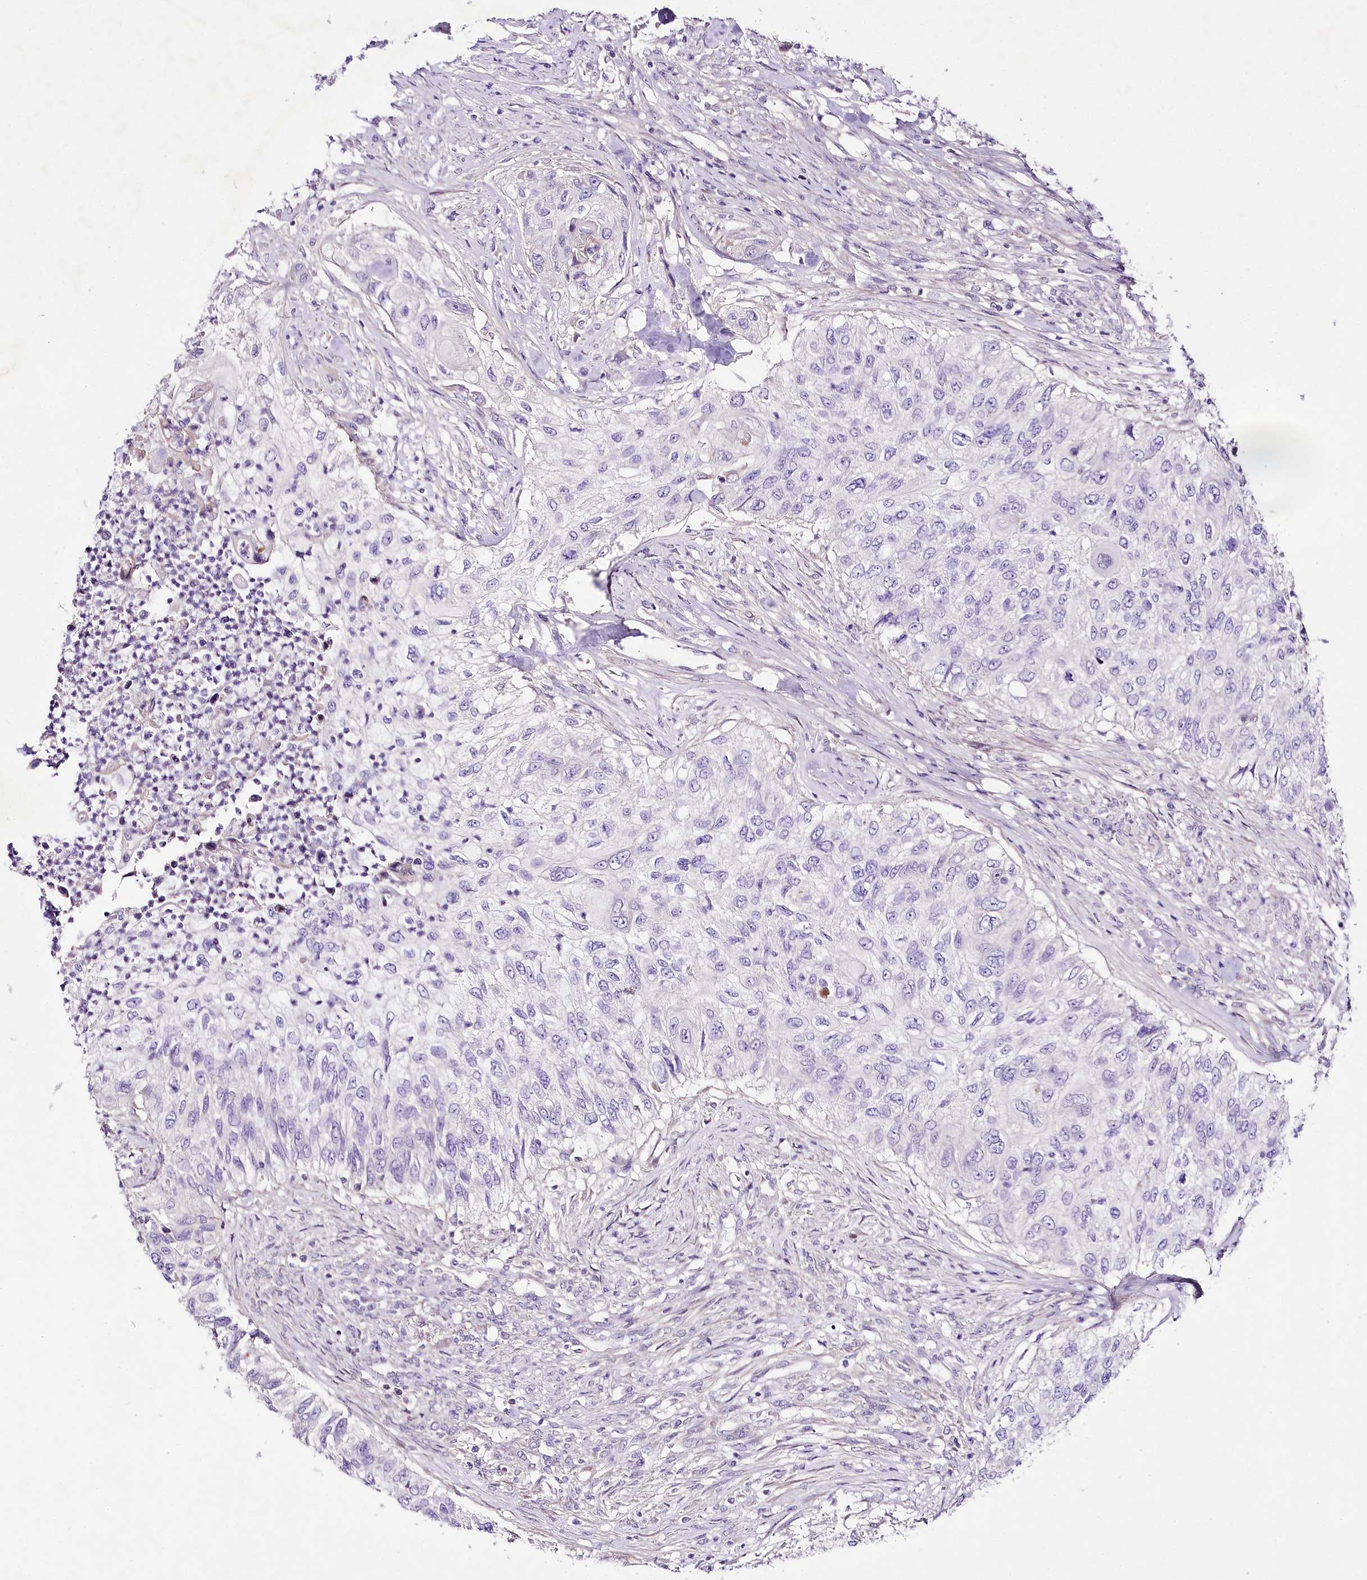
{"staining": {"intensity": "negative", "quantity": "none", "location": "none"}, "tissue": "urothelial cancer", "cell_type": "Tumor cells", "image_type": "cancer", "snomed": [{"axis": "morphology", "description": "Urothelial carcinoma, High grade"}, {"axis": "topography", "description": "Urinary bladder"}], "caption": "Tumor cells are negative for brown protein staining in urothelial cancer. (Stains: DAB immunohistochemistry with hematoxylin counter stain, Microscopy: brightfield microscopy at high magnification).", "gene": "LRRC14B", "patient": {"sex": "female", "age": 60}}